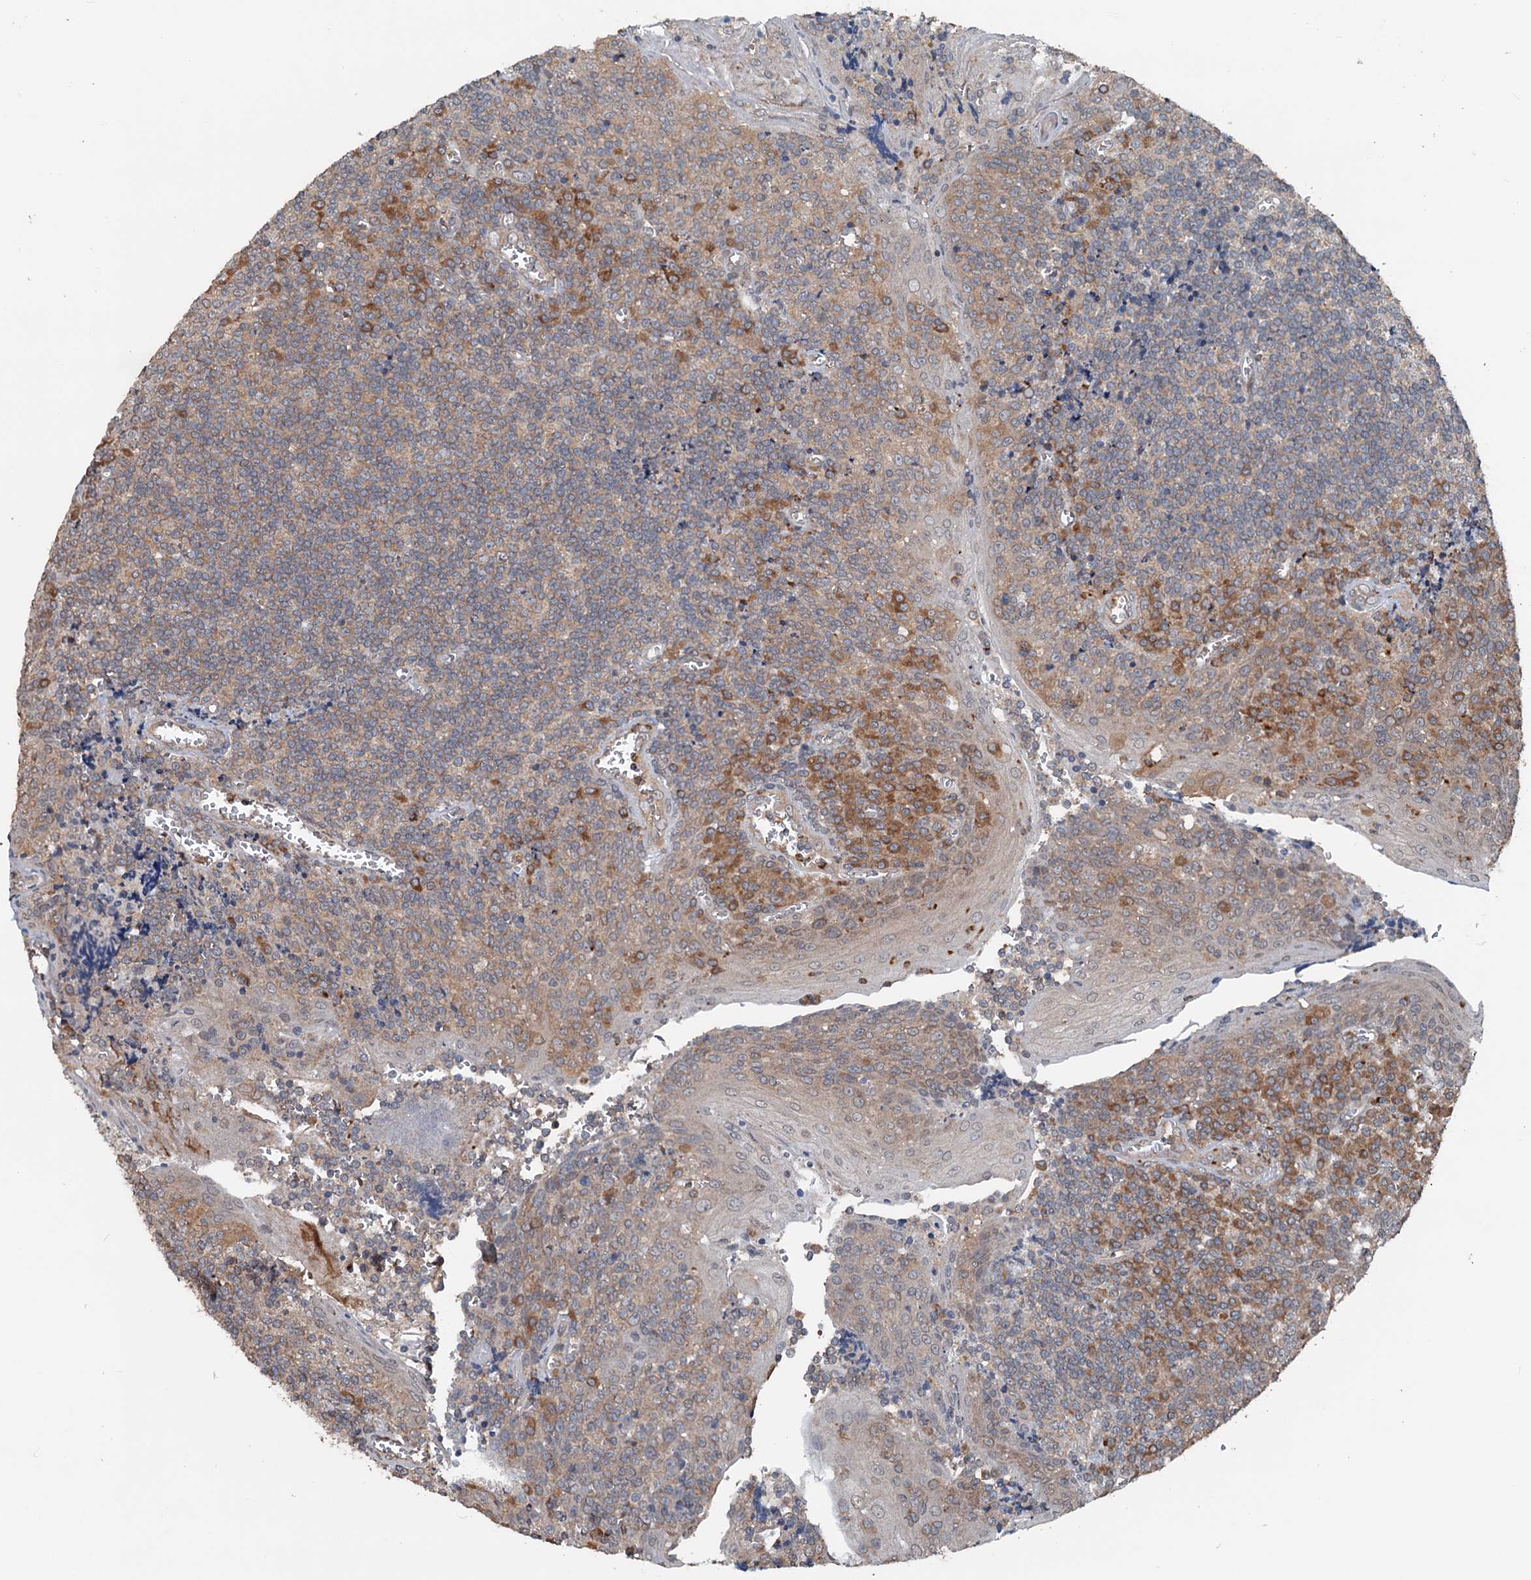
{"staining": {"intensity": "moderate", "quantity": "25%-75%", "location": "cytoplasmic/membranous"}, "tissue": "tonsil", "cell_type": "Germinal center cells", "image_type": "normal", "snomed": [{"axis": "morphology", "description": "Normal tissue, NOS"}, {"axis": "topography", "description": "Tonsil"}], "caption": "IHC micrograph of unremarkable tonsil: human tonsil stained using IHC reveals medium levels of moderate protein expression localized specifically in the cytoplasmic/membranous of germinal center cells, appearing as a cytoplasmic/membranous brown color.", "gene": "N4BP2L2", "patient": {"sex": "male", "age": 27}}